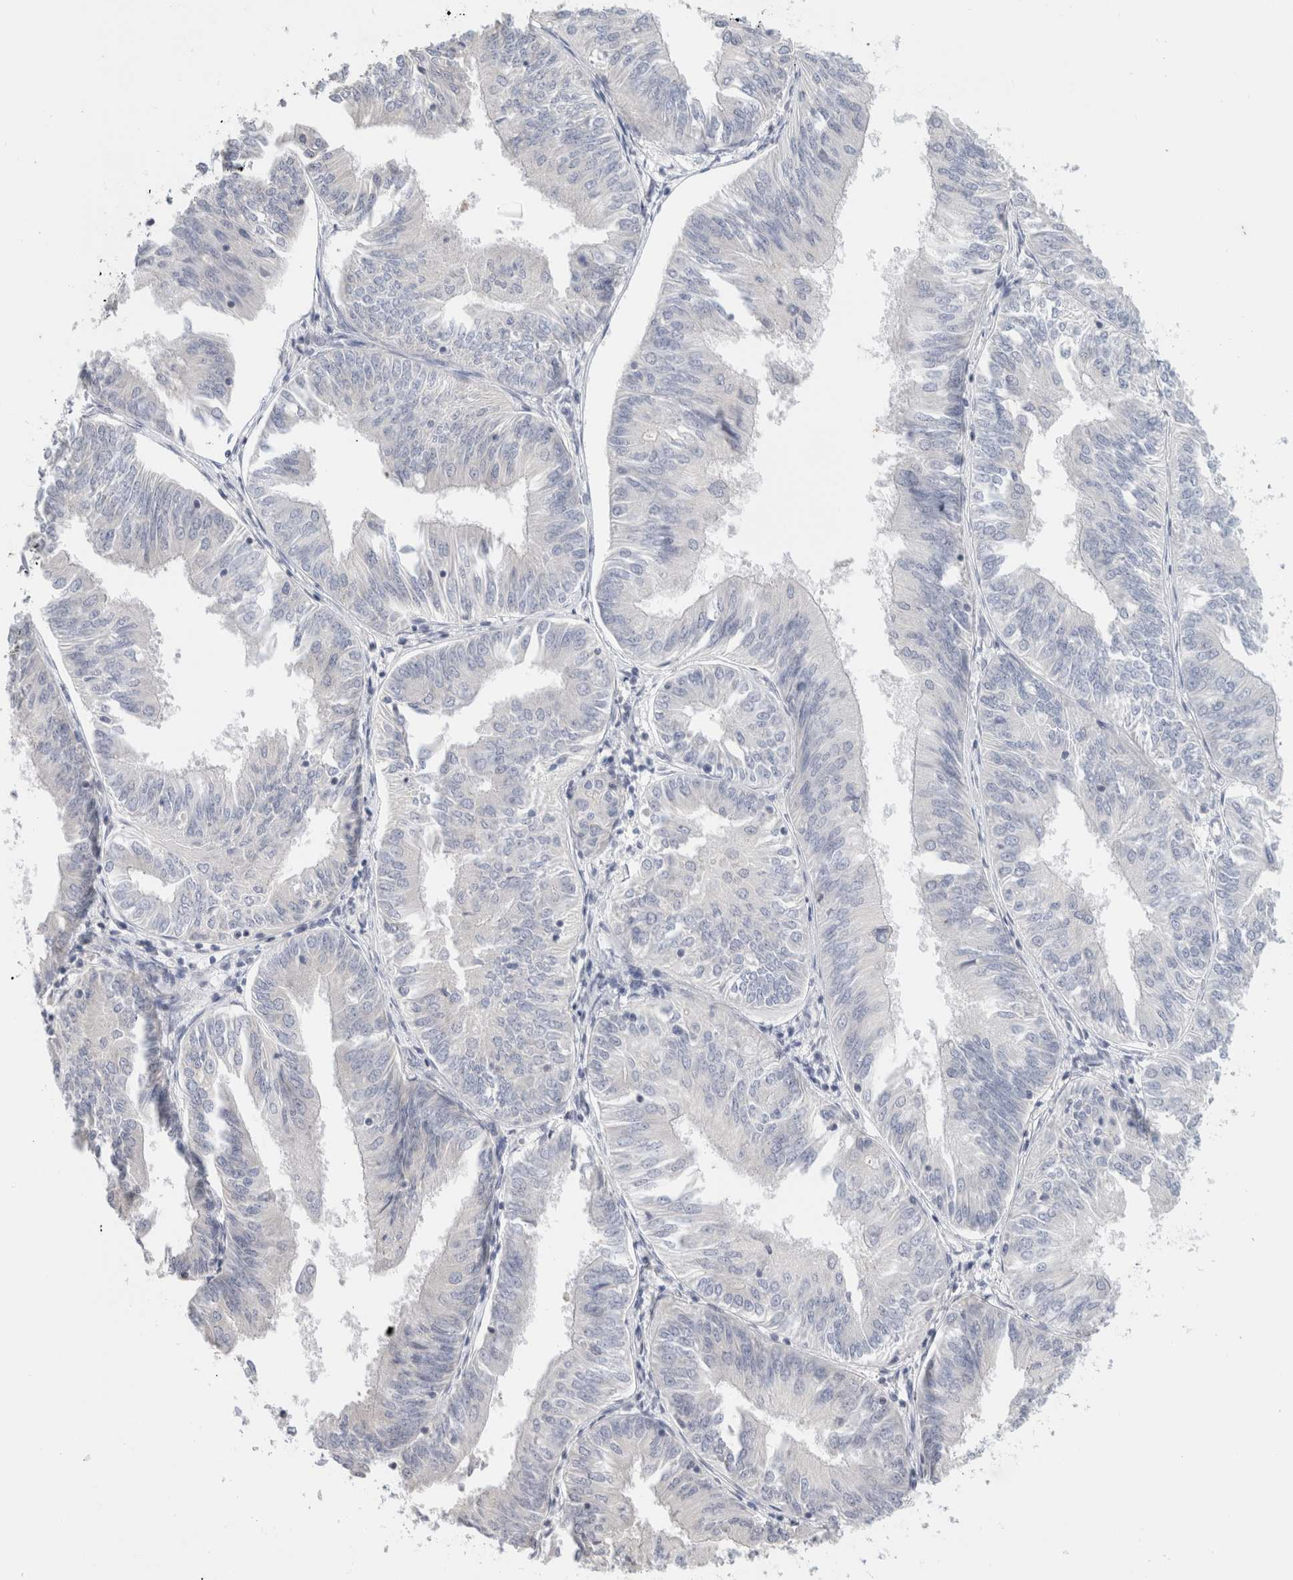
{"staining": {"intensity": "negative", "quantity": "none", "location": "none"}, "tissue": "endometrial cancer", "cell_type": "Tumor cells", "image_type": "cancer", "snomed": [{"axis": "morphology", "description": "Adenocarcinoma, NOS"}, {"axis": "topography", "description": "Endometrium"}], "caption": "Immunohistochemical staining of human endometrial cancer reveals no significant staining in tumor cells.", "gene": "SPRTN", "patient": {"sex": "female", "age": 58}}